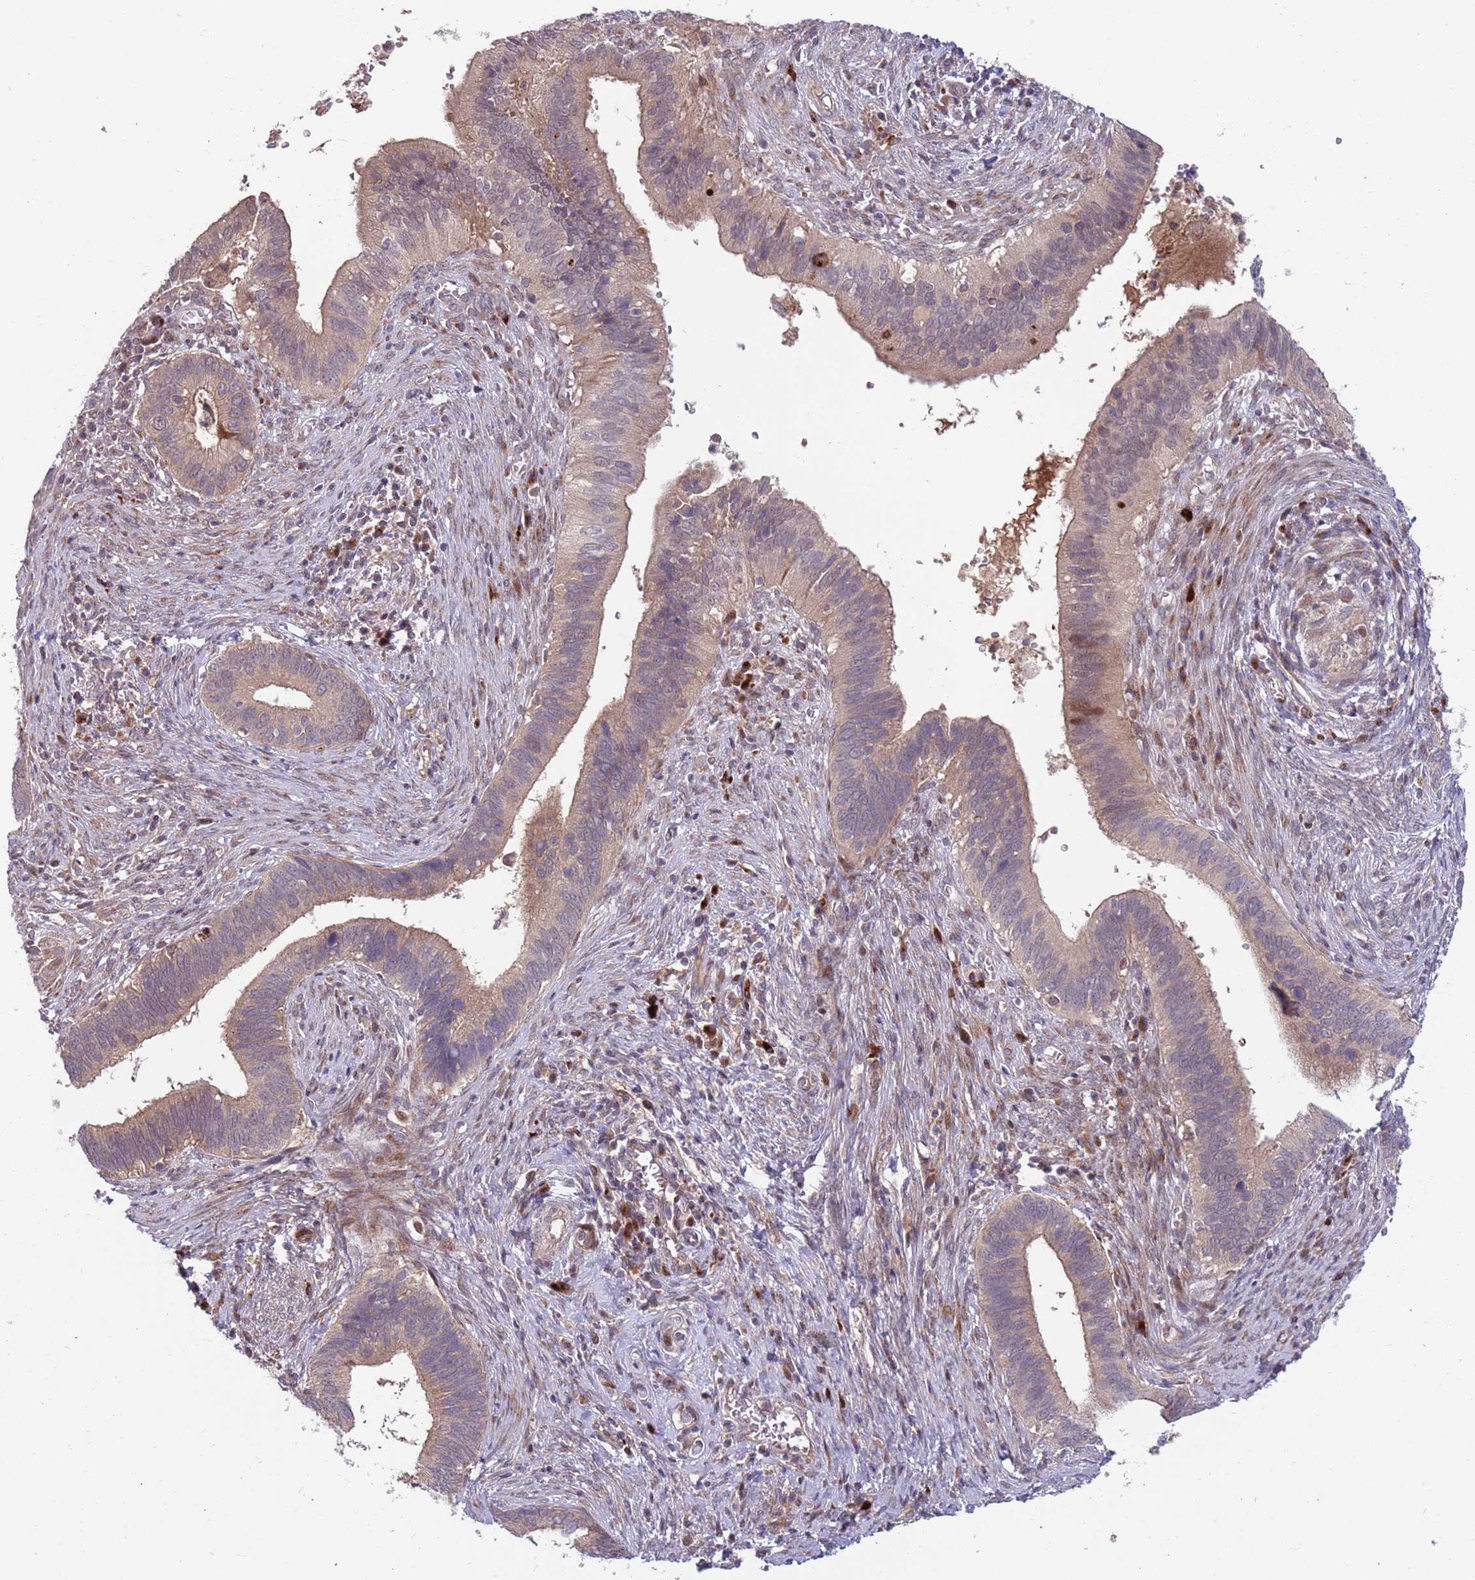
{"staining": {"intensity": "weak", "quantity": ">75%", "location": "cytoplasmic/membranous"}, "tissue": "cervical cancer", "cell_type": "Tumor cells", "image_type": "cancer", "snomed": [{"axis": "morphology", "description": "Adenocarcinoma, NOS"}, {"axis": "topography", "description": "Cervix"}], "caption": "The micrograph displays immunohistochemical staining of cervical cancer (adenocarcinoma). There is weak cytoplasmic/membranous expression is appreciated in approximately >75% of tumor cells.", "gene": "NT5DC4", "patient": {"sex": "female", "age": 42}}